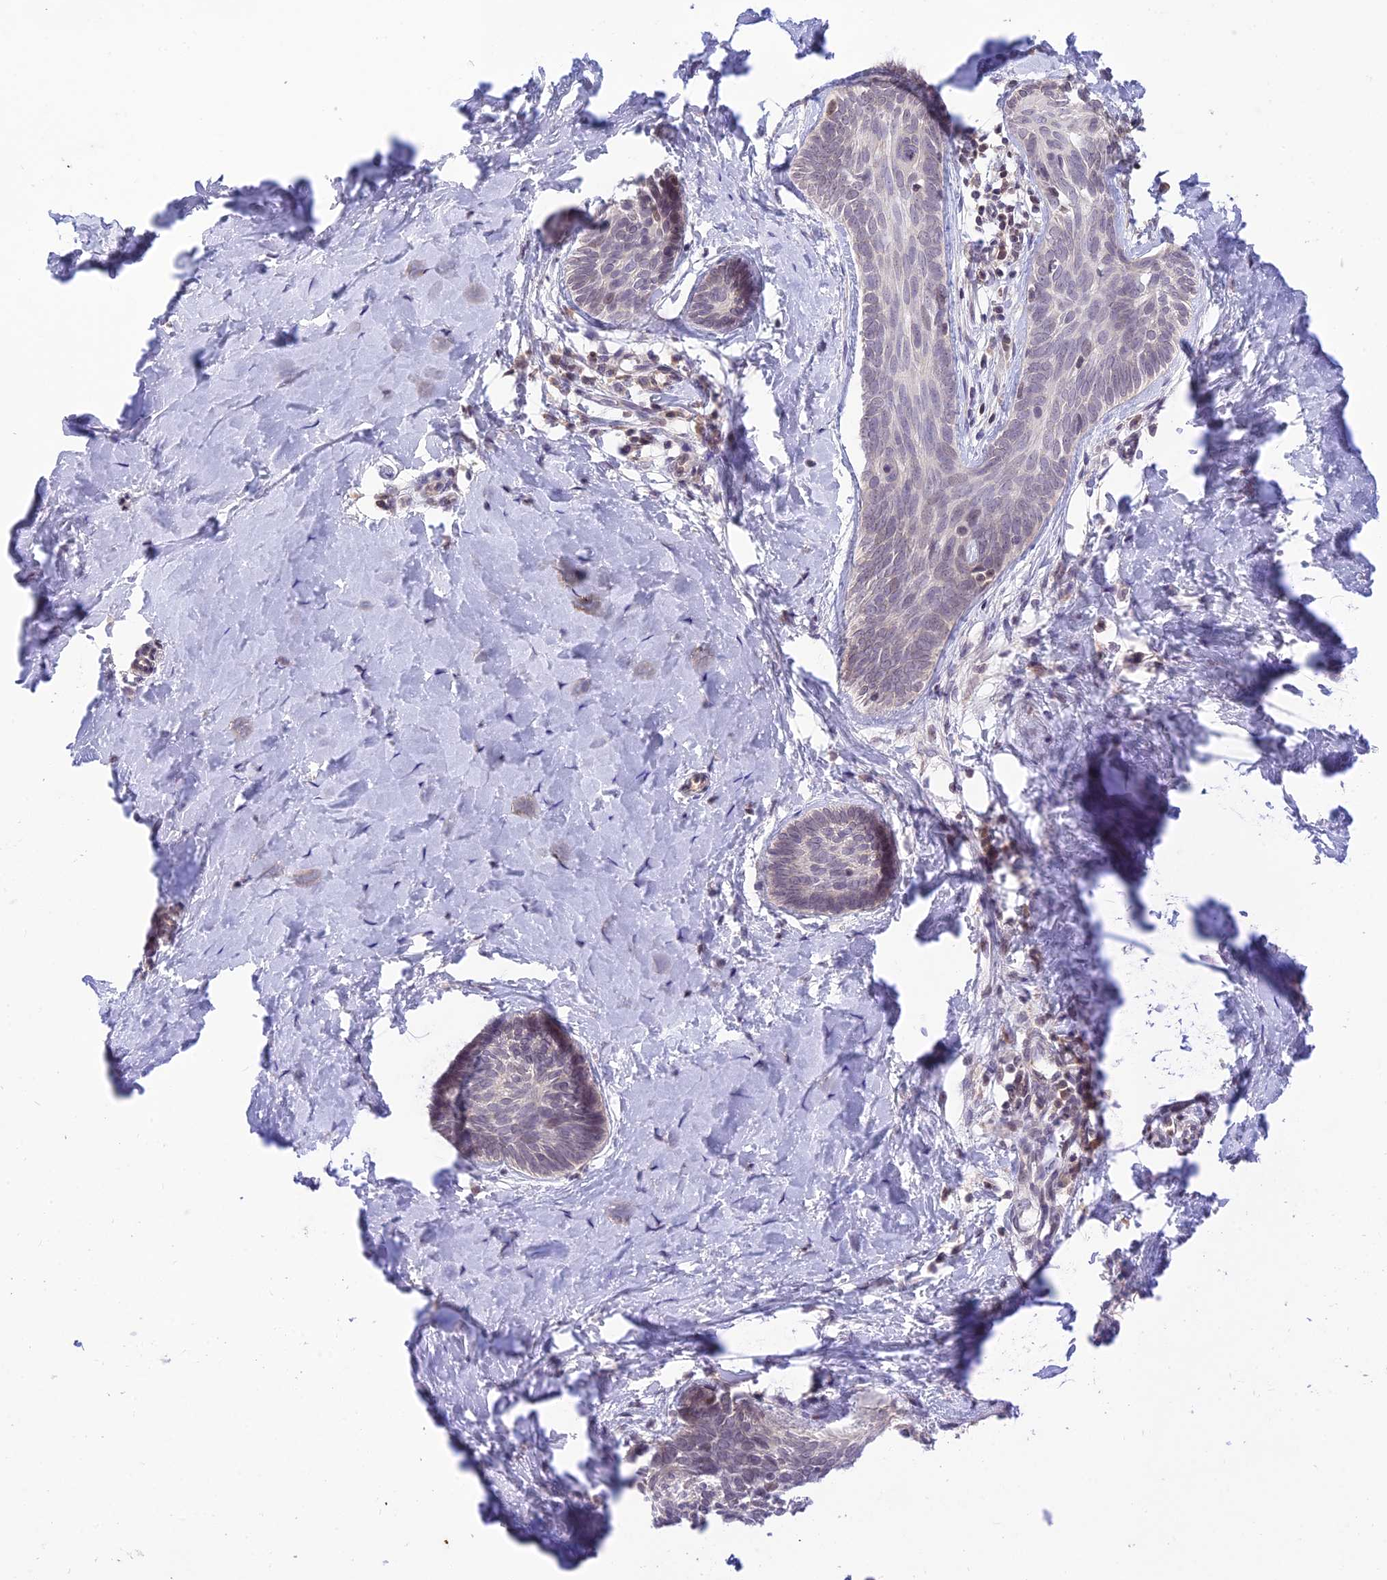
{"staining": {"intensity": "negative", "quantity": "none", "location": "none"}, "tissue": "skin cancer", "cell_type": "Tumor cells", "image_type": "cancer", "snomed": [{"axis": "morphology", "description": "Basal cell carcinoma"}, {"axis": "topography", "description": "Skin"}], "caption": "DAB (3,3'-diaminobenzidine) immunohistochemical staining of skin basal cell carcinoma displays no significant positivity in tumor cells.", "gene": "TEKT1", "patient": {"sex": "female", "age": 81}}